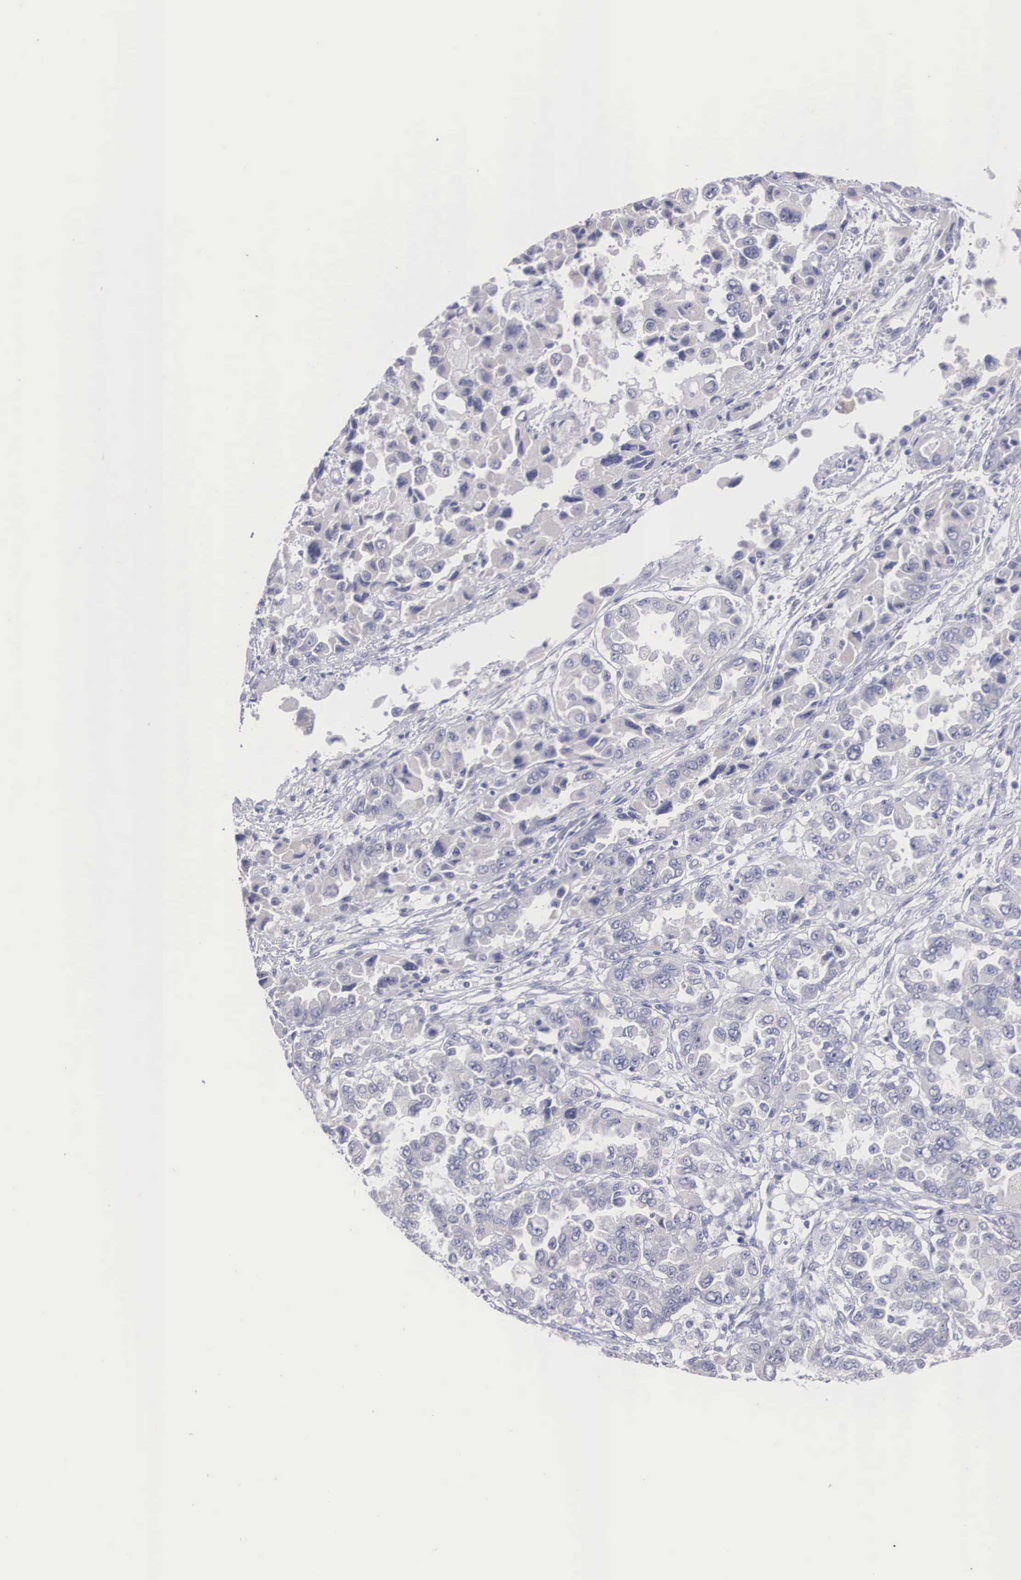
{"staining": {"intensity": "negative", "quantity": "none", "location": "none"}, "tissue": "ovarian cancer", "cell_type": "Tumor cells", "image_type": "cancer", "snomed": [{"axis": "morphology", "description": "Cystadenocarcinoma, serous, NOS"}, {"axis": "topography", "description": "Ovary"}], "caption": "Immunohistochemistry photomicrograph of neoplastic tissue: ovarian serous cystadenocarcinoma stained with DAB demonstrates no significant protein positivity in tumor cells. (DAB immunohistochemistry, high magnification).", "gene": "REPS2", "patient": {"sex": "female", "age": 84}}